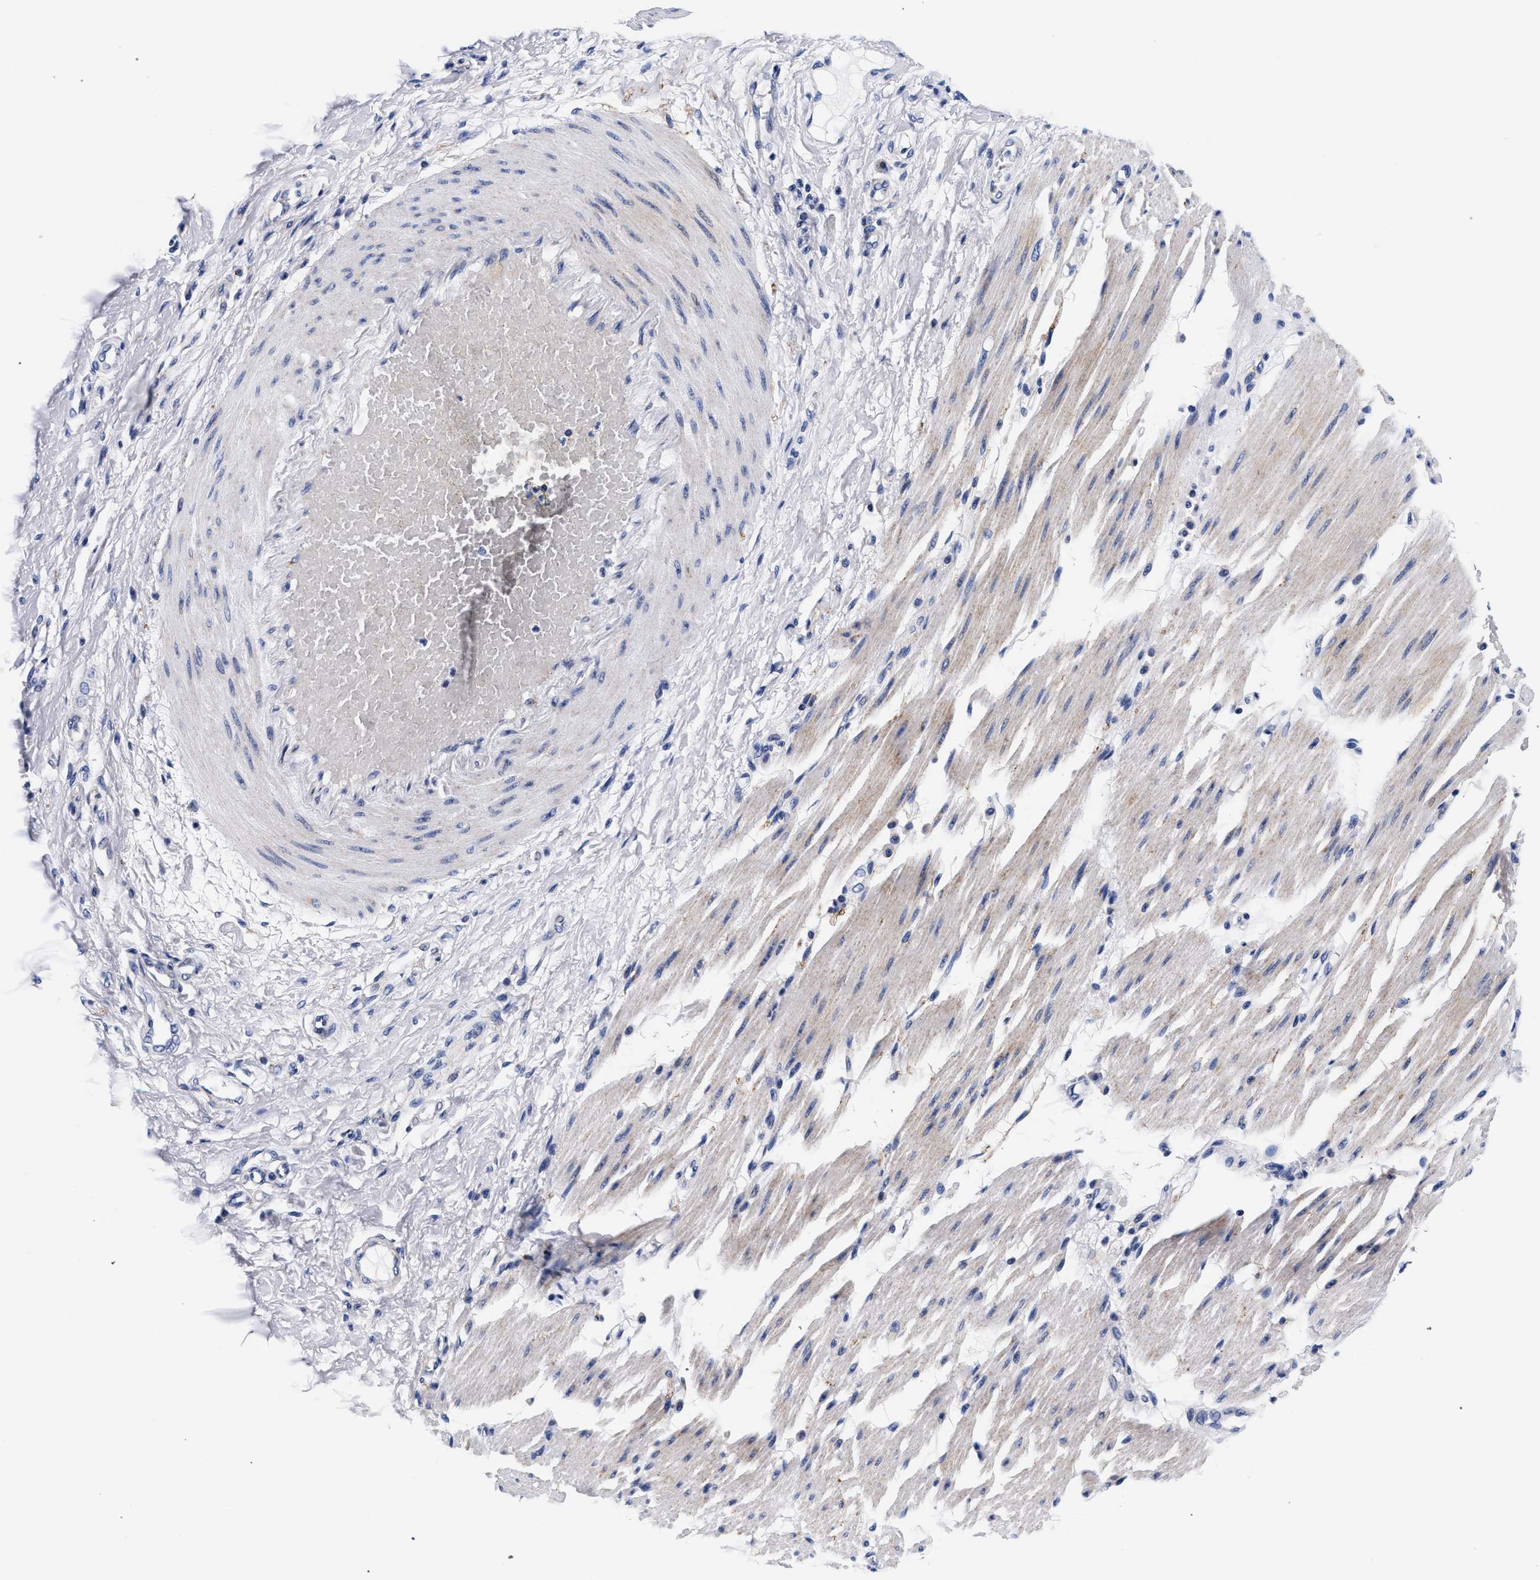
{"staining": {"intensity": "negative", "quantity": "none", "location": "none"}, "tissue": "adipose tissue", "cell_type": "Adipocytes", "image_type": "normal", "snomed": [{"axis": "morphology", "description": "Normal tissue, NOS"}, {"axis": "morphology", "description": "Adenocarcinoma, NOS"}, {"axis": "topography", "description": "Esophagus"}], "caption": "Immunohistochemistry (IHC) image of normal adipose tissue: human adipose tissue stained with DAB reveals no significant protein positivity in adipocytes.", "gene": "RAB3B", "patient": {"sex": "male", "age": 62}}